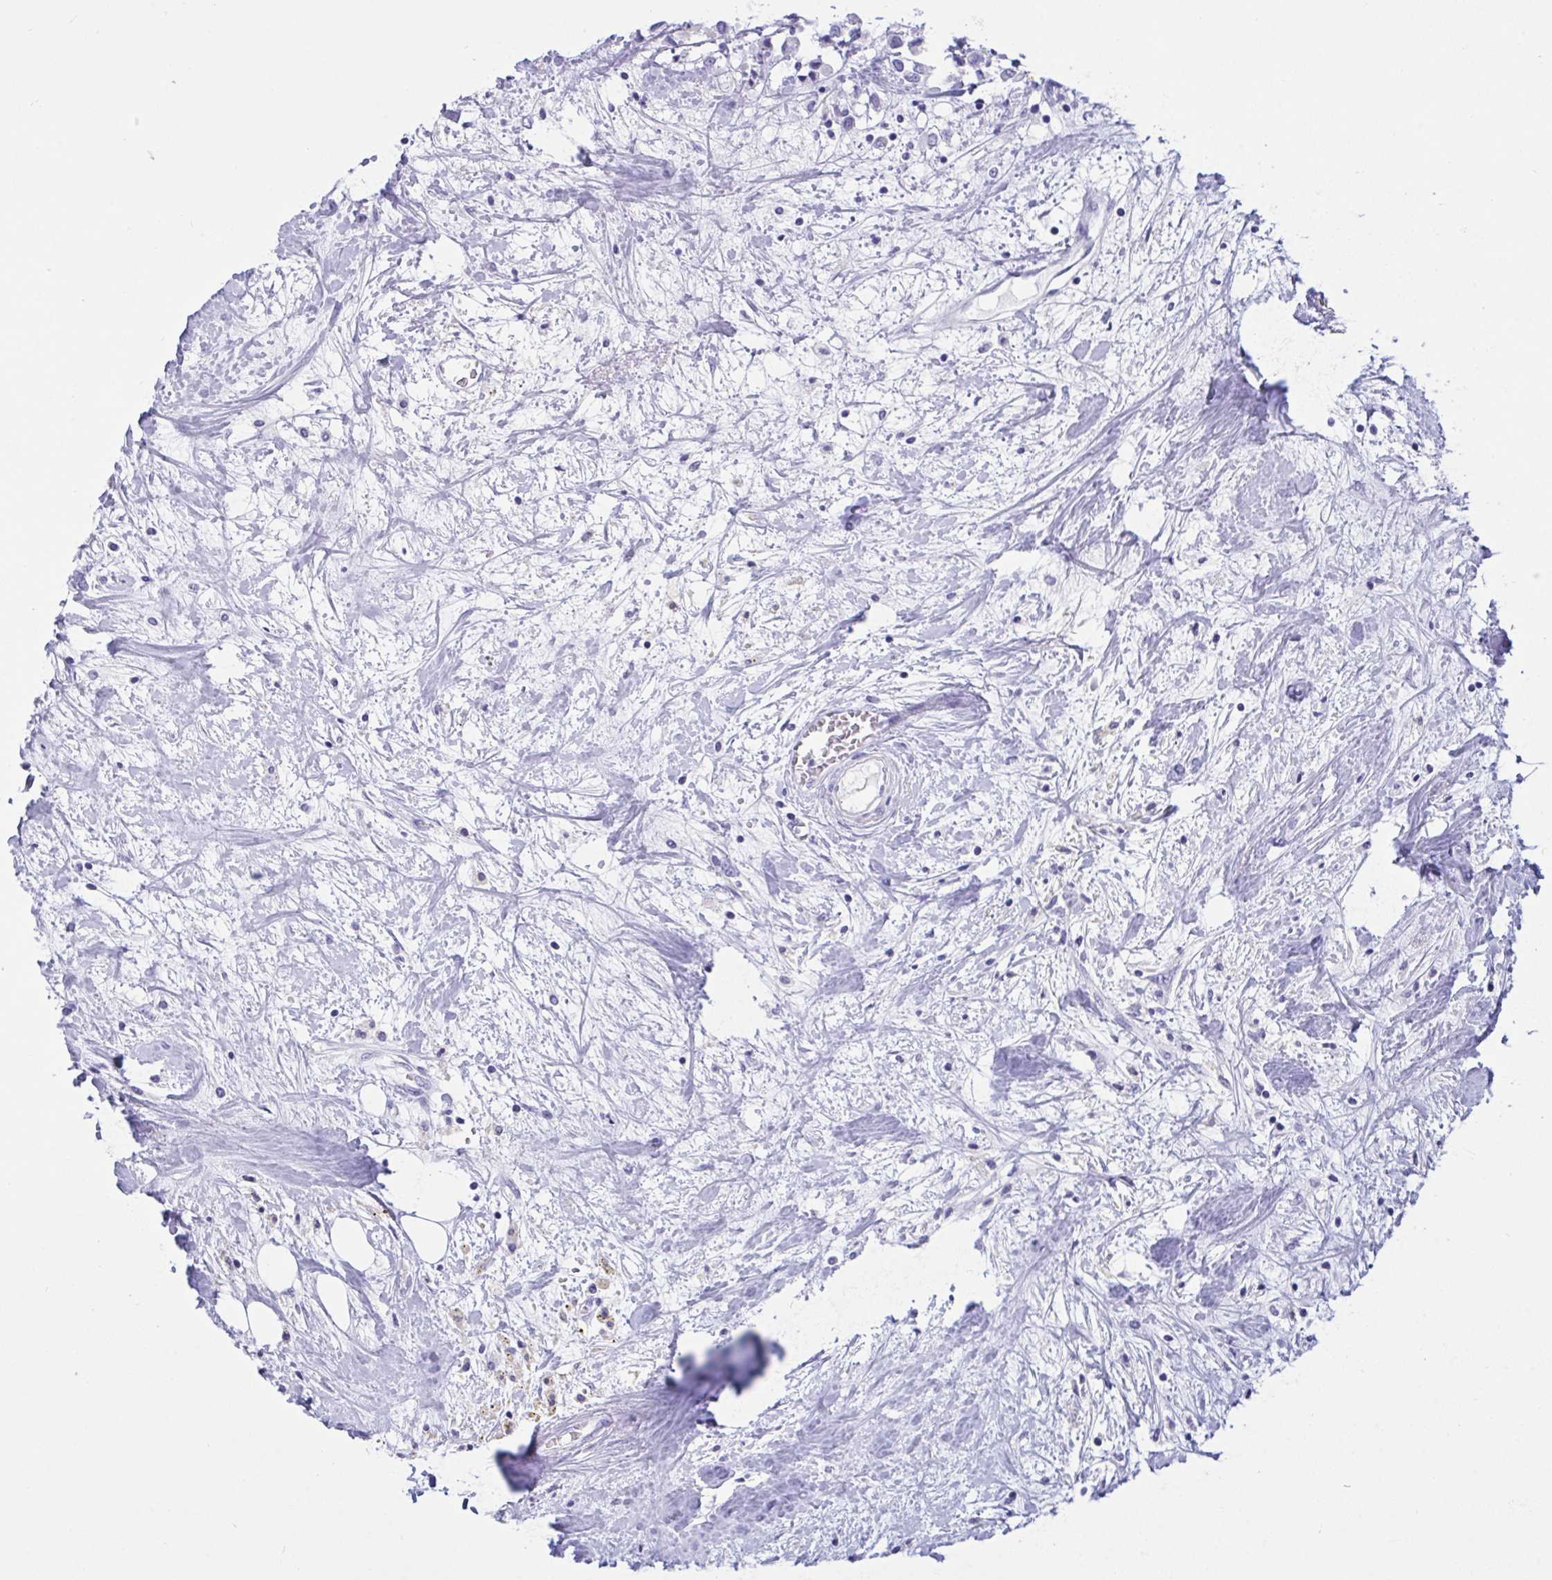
{"staining": {"intensity": "negative", "quantity": "none", "location": "none"}, "tissue": "breast cancer", "cell_type": "Tumor cells", "image_type": "cancer", "snomed": [{"axis": "morphology", "description": "Duct carcinoma"}, {"axis": "topography", "description": "Breast"}], "caption": "Breast cancer was stained to show a protein in brown. There is no significant staining in tumor cells. (Immunohistochemistry, brightfield microscopy, high magnification).", "gene": "OXLD1", "patient": {"sex": "female", "age": 61}}